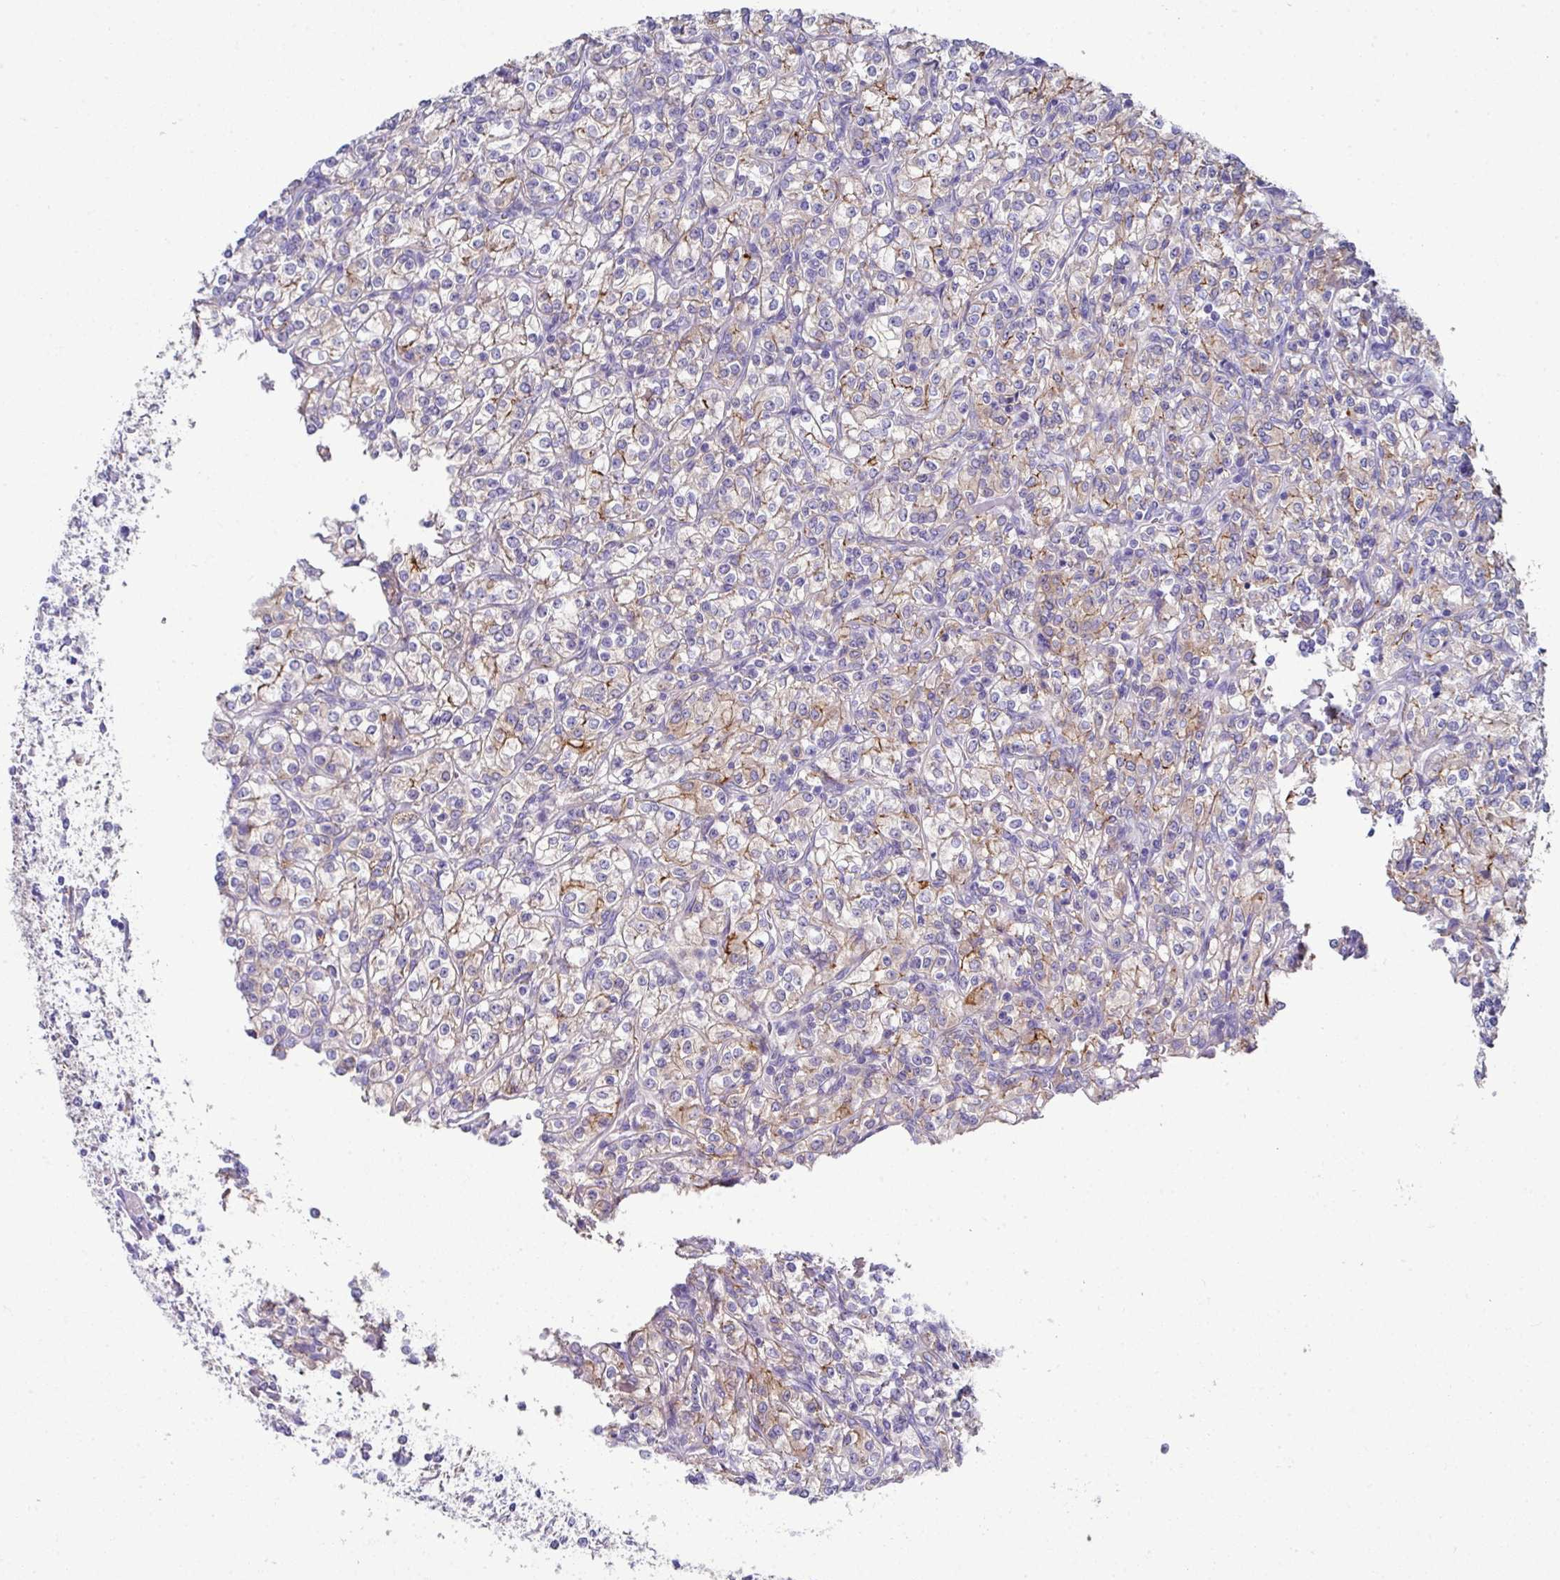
{"staining": {"intensity": "moderate", "quantity": "<25%", "location": "cytoplasmic/membranous"}, "tissue": "renal cancer", "cell_type": "Tumor cells", "image_type": "cancer", "snomed": [{"axis": "morphology", "description": "Adenocarcinoma, NOS"}, {"axis": "topography", "description": "Kidney"}], "caption": "Immunohistochemistry staining of adenocarcinoma (renal), which displays low levels of moderate cytoplasmic/membranous staining in about <25% of tumor cells indicating moderate cytoplasmic/membranous protein staining. The staining was performed using DAB (brown) for protein detection and nuclei were counterstained in hematoxylin (blue).", "gene": "CLDN1", "patient": {"sex": "male", "age": 77}}